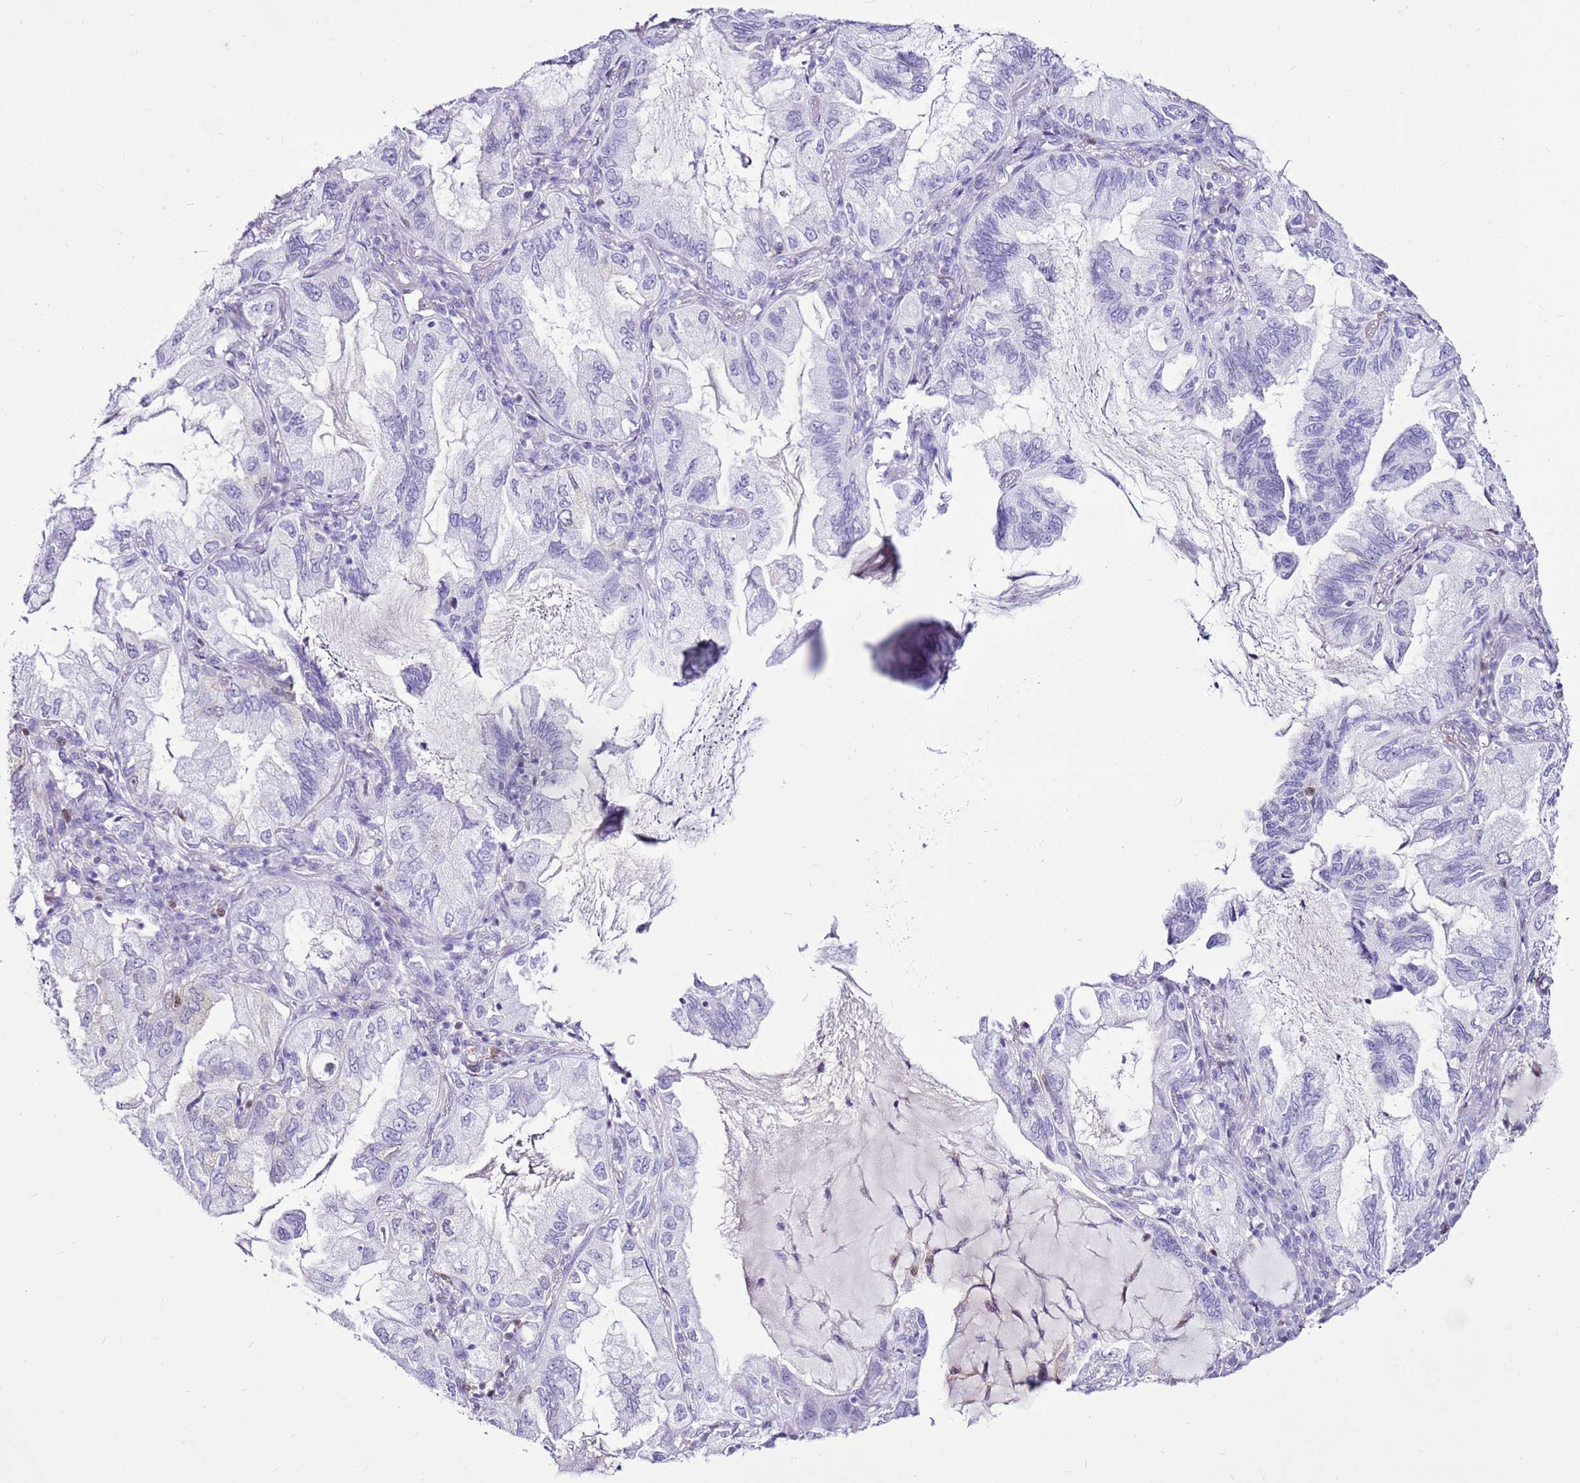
{"staining": {"intensity": "negative", "quantity": "none", "location": "none"}, "tissue": "lung cancer", "cell_type": "Tumor cells", "image_type": "cancer", "snomed": [{"axis": "morphology", "description": "Adenocarcinoma, NOS"}, {"axis": "topography", "description": "Lung"}], "caption": "There is no significant expression in tumor cells of adenocarcinoma (lung).", "gene": "SPC25", "patient": {"sex": "female", "age": 69}}